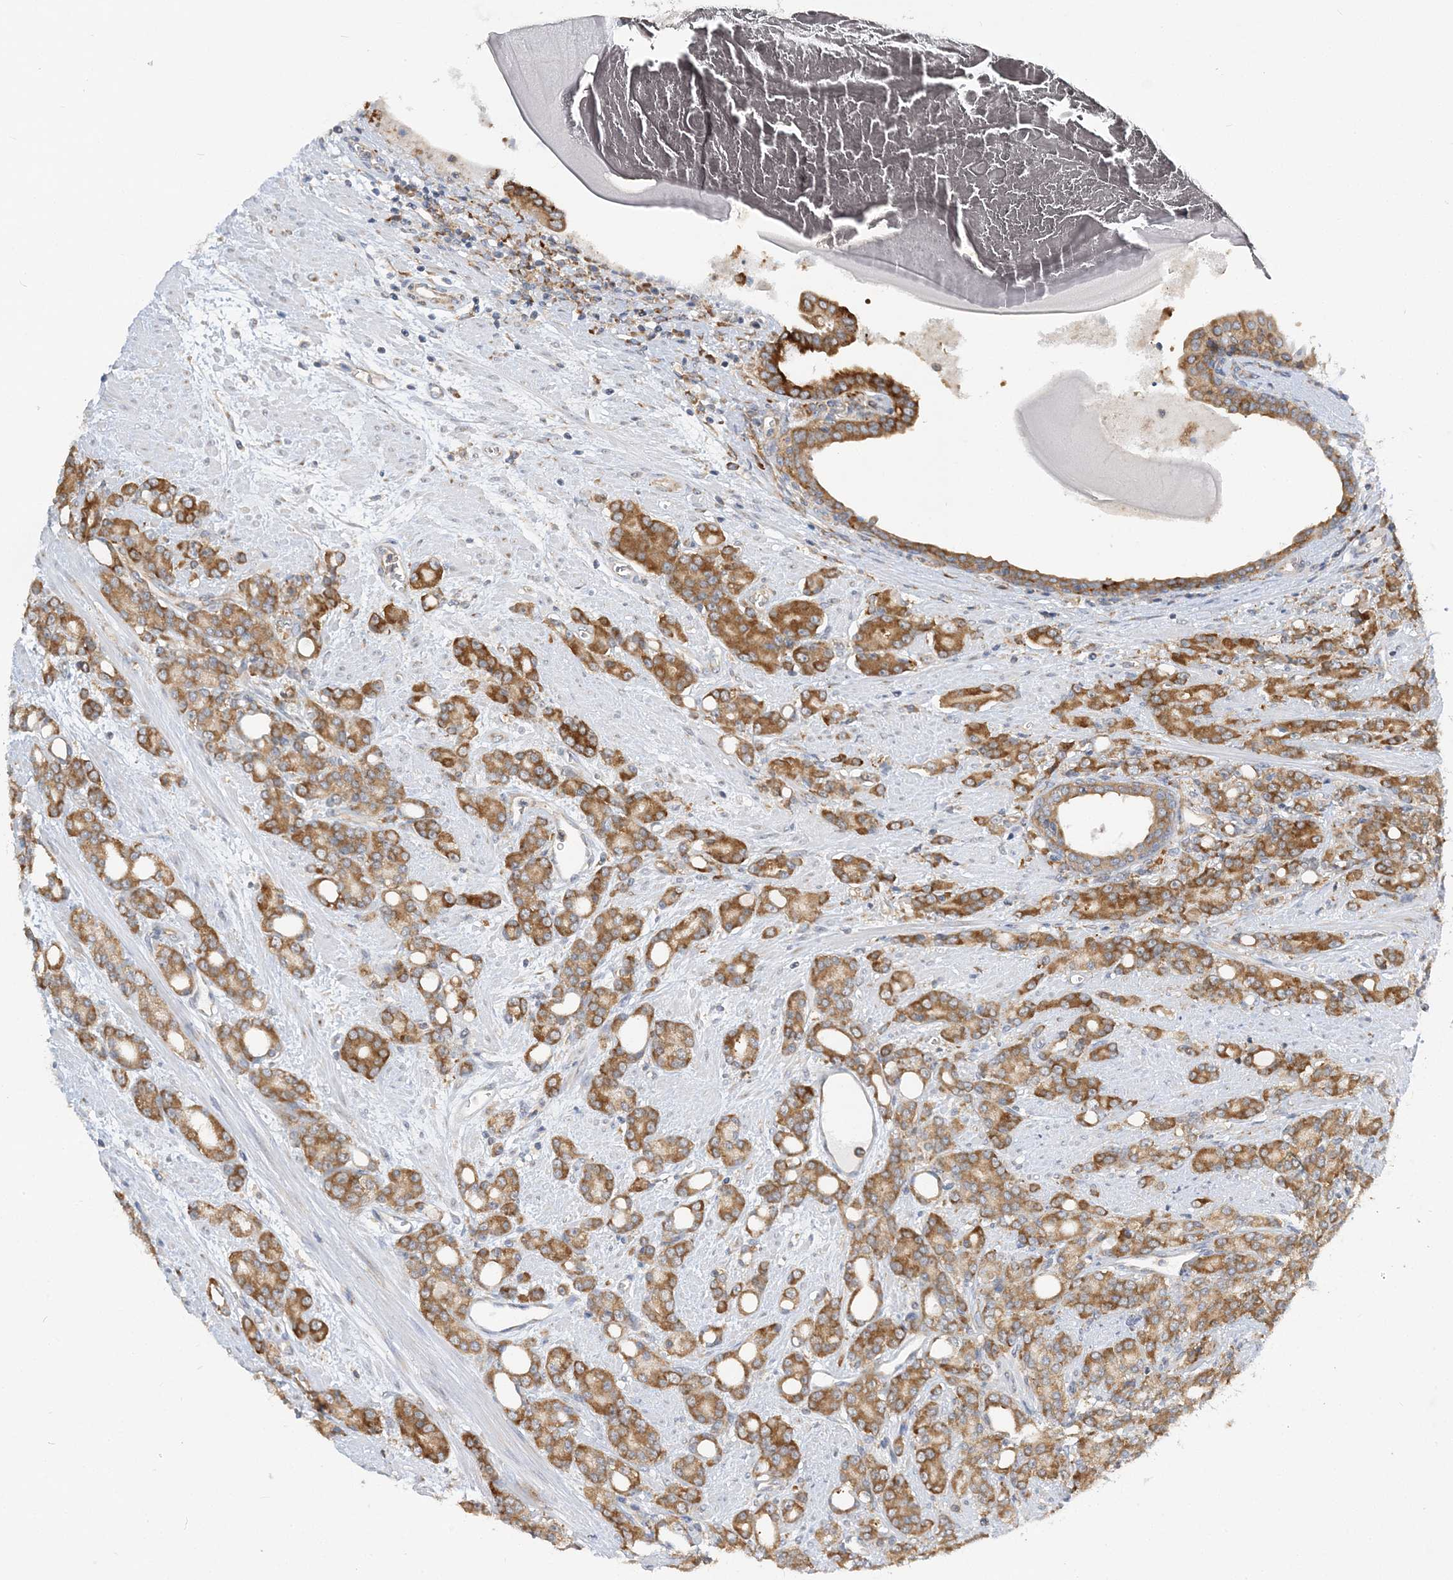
{"staining": {"intensity": "moderate", "quantity": ">75%", "location": "cytoplasmic/membranous"}, "tissue": "prostate cancer", "cell_type": "Tumor cells", "image_type": "cancer", "snomed": [{"axis": "morphology", "description": "Adenocarcinoma, High grade"}, {"axis": "topography", "description": "Prostate"}], "caption": "There is medium levels of moderate cytoplasmic/membranous staining in tumor cells of prostate cancer (adenocarcinoma (high-grade)), as demonstrated by immunohistochemical staining (brown color).", "gene": "LARP4B", "patient": {"sex": "male", "age": 62}}